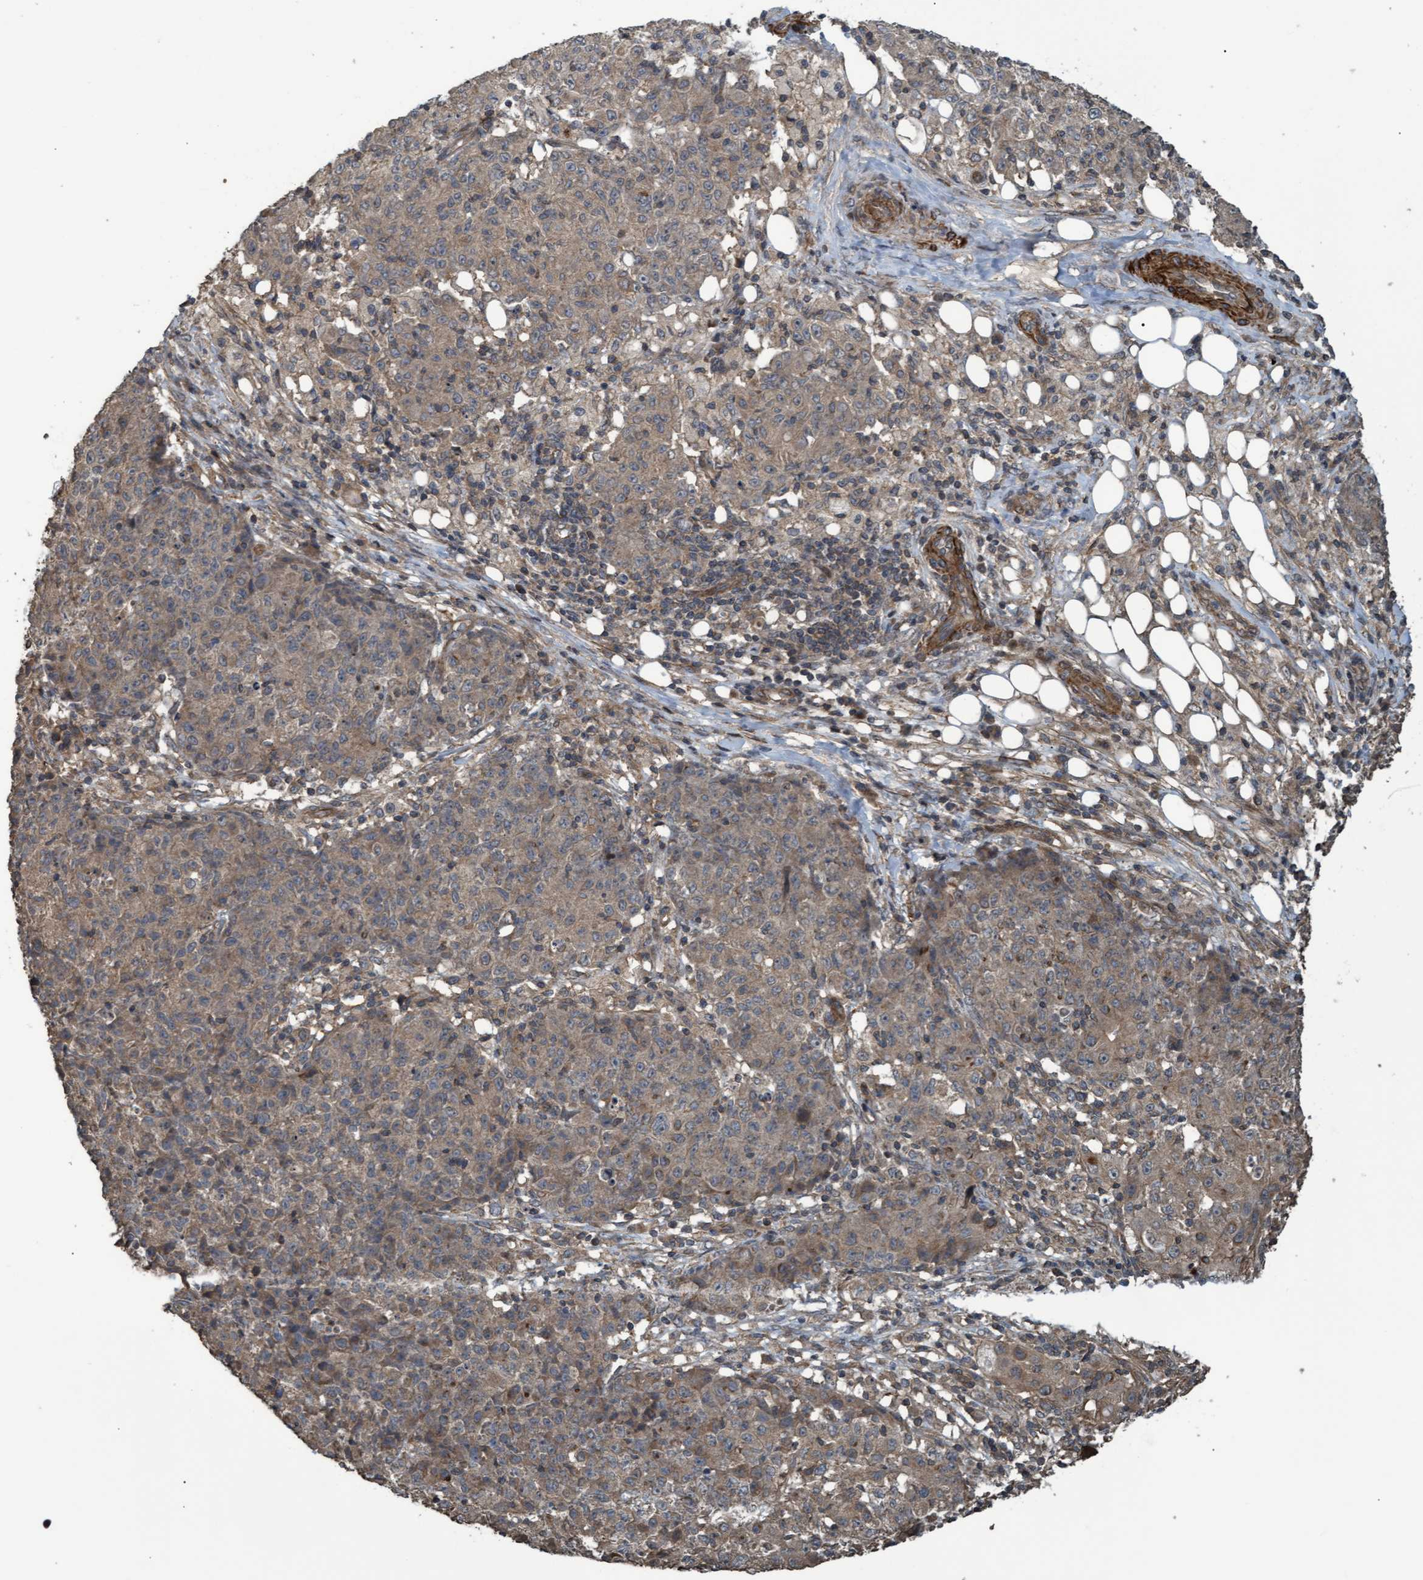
{"staining": {"intensity": "weak", "quantity": ">75%", "location": "cytoplasmic/membranous"}, "tissue": "ovarian cancer", "cell_type": "Tumor cells", "image_type": "cancer", "snomed": [{"axis": "morphology", "description": "Carcinoma, endometroid"}, {"axis": "topography", "description": "Ovary"}], "caption": "Immunohistochemistry (IHC) of ovarian cancer (endometroid carcinoma) exhibits low levels of weak cytoplasmic/membranous expression in approximately >75% of tumor cells. The protein is stained brown, and the nuclei are stained in blue (DAB (3,3'-diaminobenzidine) IHC with brightfield microscopy, high magnification).", "gene": "GGT6", "patient": {"sex": "female", "age": 42}}